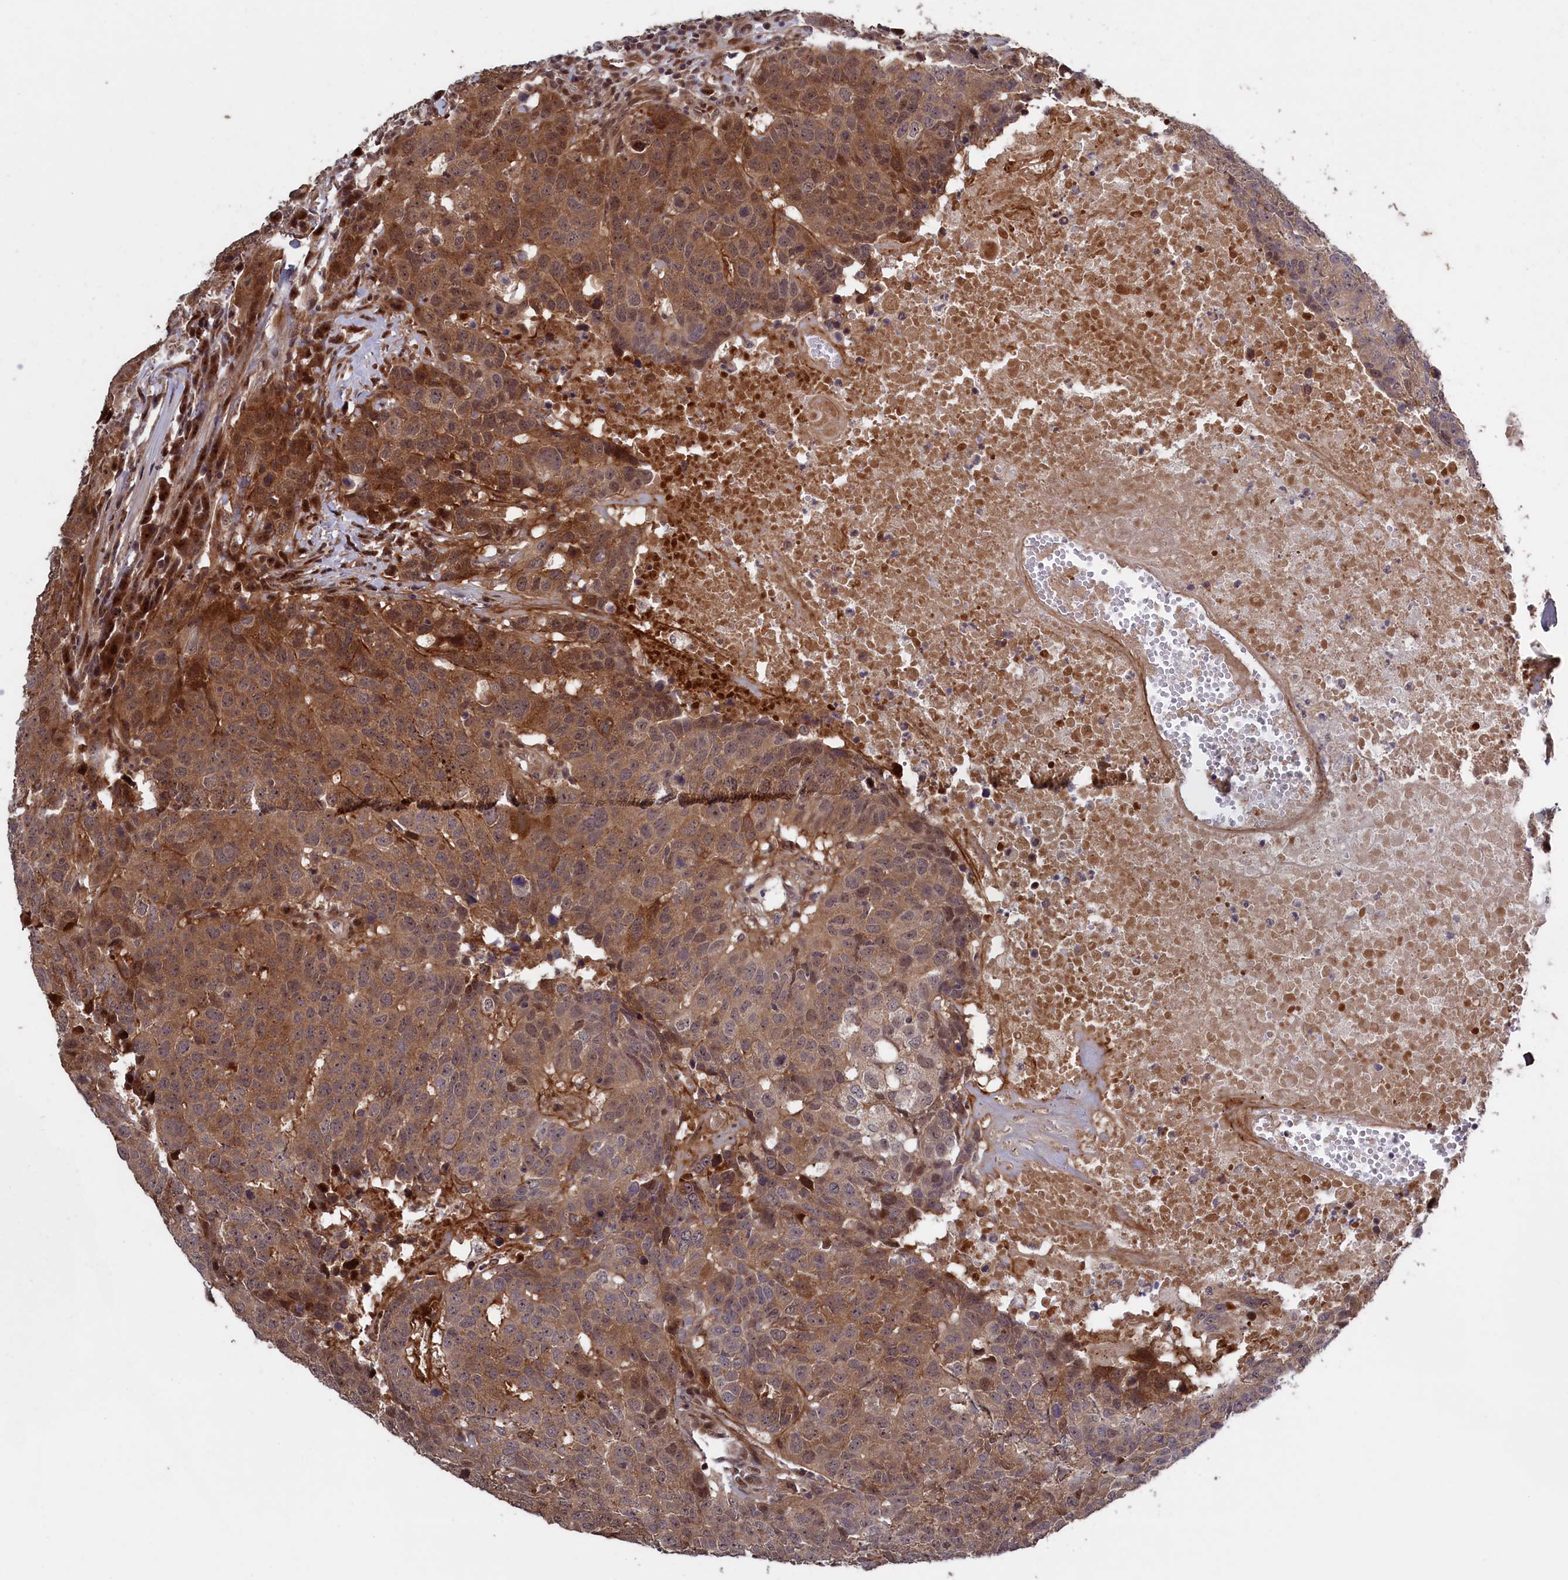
{"staining": {"intensity": "moderate", "quantity": ">75%", "location": "cytoplasmic/membranous"}, "tissue": "head and neck cancer", "cell_type": "Tumor cells", "image_type": "cancer", "snomed": [{"axis": "morphology", "description": "Squamous cell carcinoma, NOS"}, {"axis": "topography", "description": "Head-Neck"}], "caption": "Immunohistochemical staining of squamous cell carcinoma (head and neck) exhibits moderate cytoplasmic/membranous protein expression in approximately >75% of tumor cells.", "gene": "LSG1", "patient": {"sex": "male", "age": 66}}